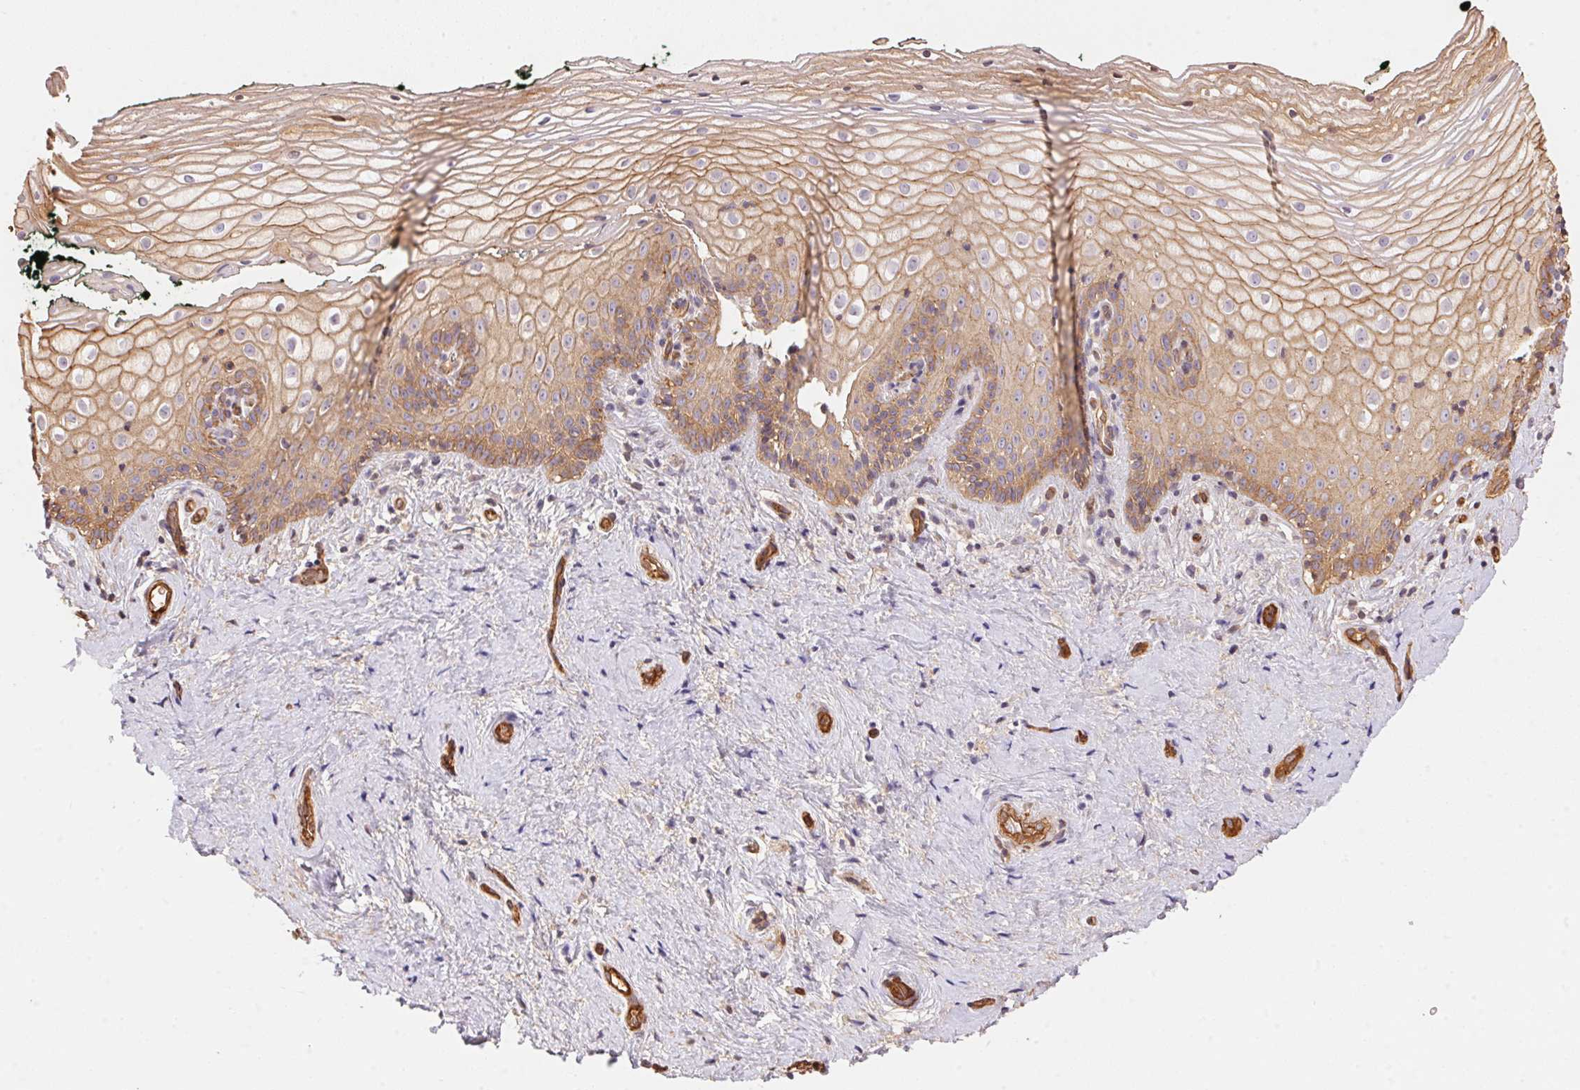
{"staining": {"intensity": "moderate", "quantity": ">75%", "location": "cytoplasmic/membranous"}, "tissue": "vagina", "cell_type": "Squamous epithelial cells", "image_type": "normal", "snomed": [{"axis": "morphology", "description": "Normal tissue, NOS"}, {"axis": "topography", "description": "Vagina"}], "caption": "IHC (DAB) staining of normal vagina displays moderate cytoplasmic/membranous protein positivity in about >75% of squamous epithelial cells. (Brightfield microscopy of DAB IHC at high magnification).", "gene": "FRAS1", "patient": {"sex": "female", "age": 47}}